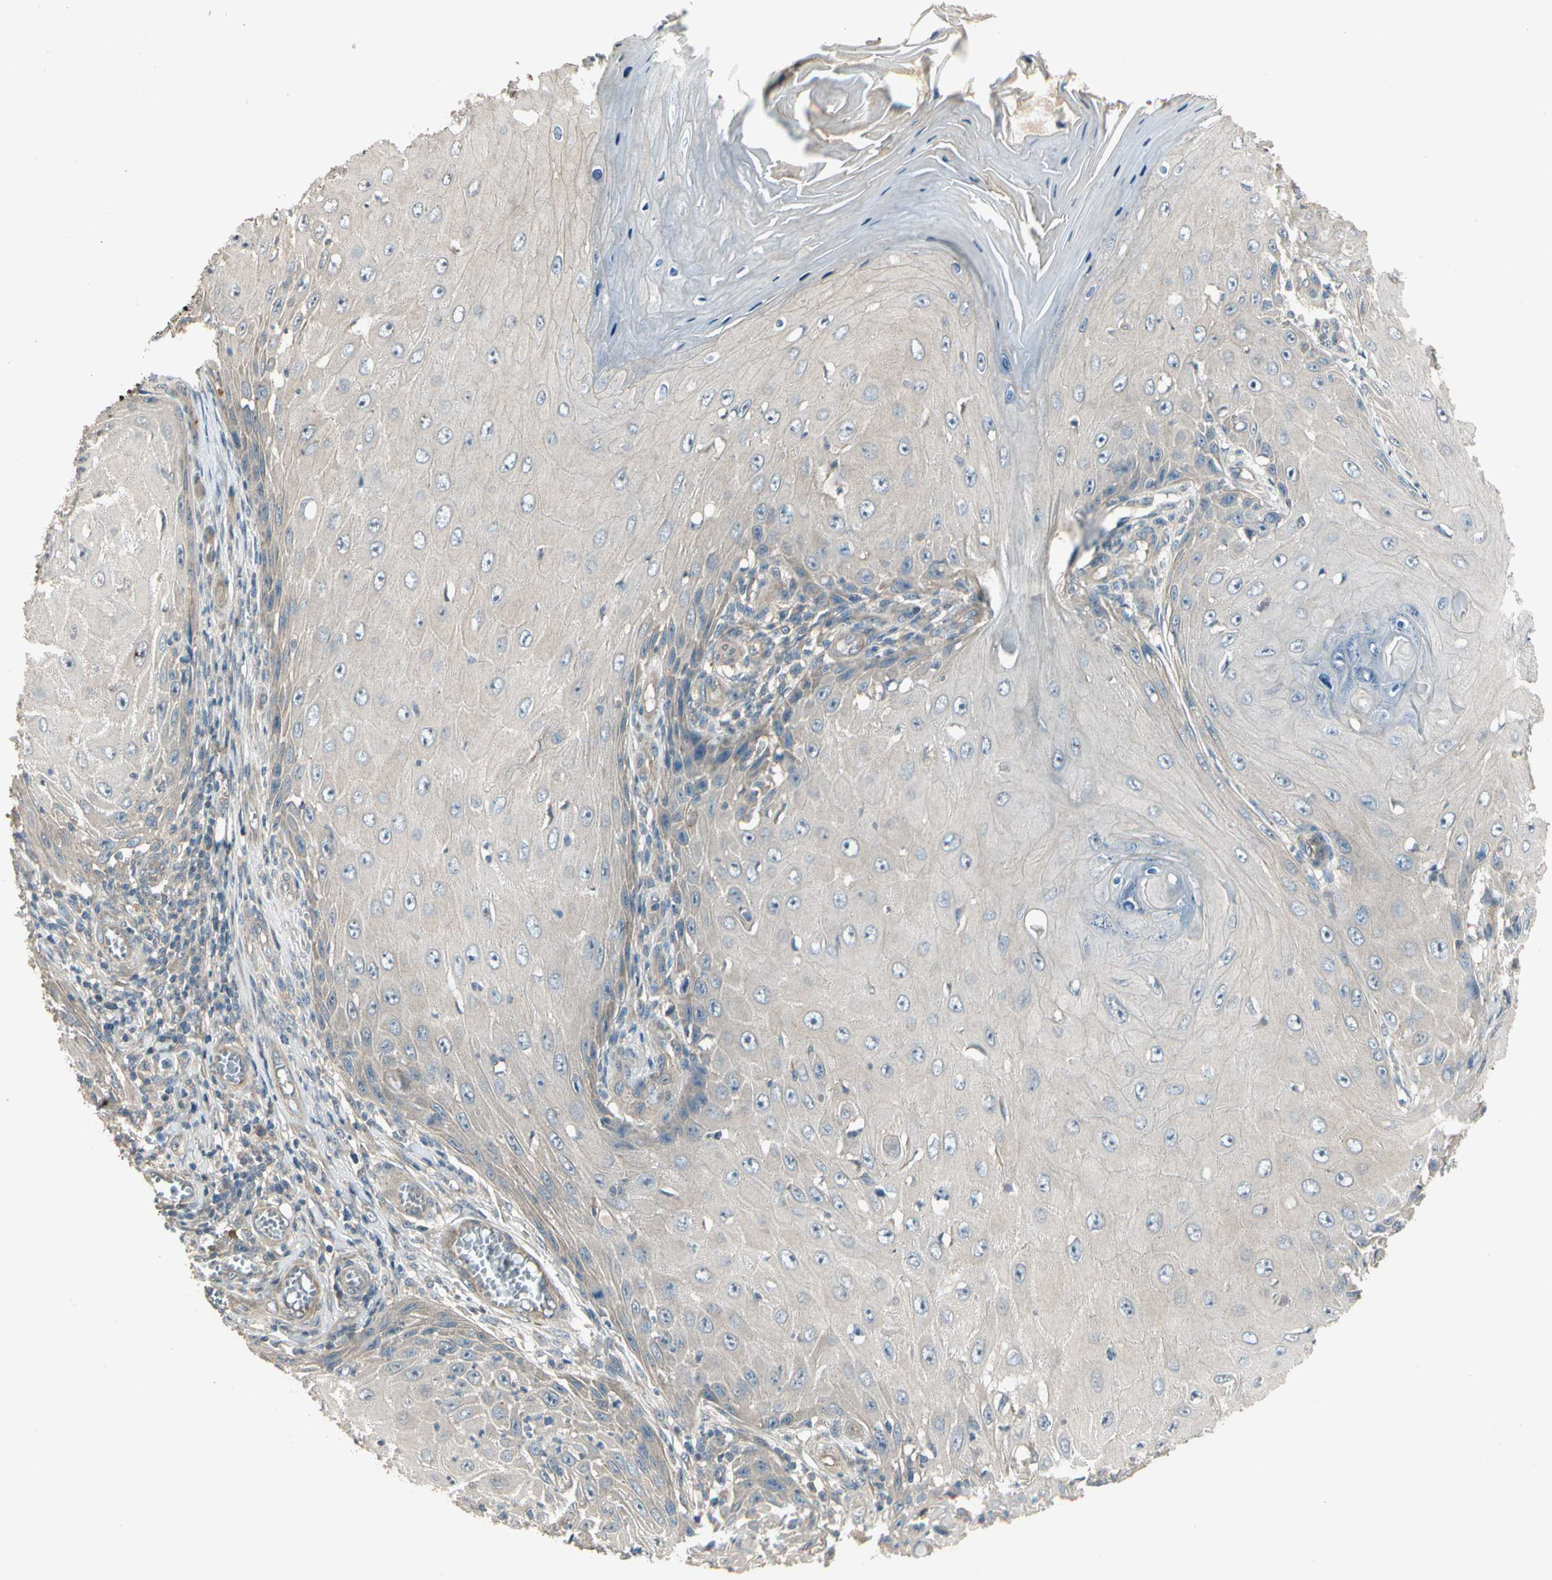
{"staining": {"intensity": "negative", "quantity": "none", "location": "none"}, "tissue": "skin cancer", "cell_type": "Tumor cells", "image_type": "cancer", "snomed": [{"axis": "morphology", "description": "Squamous cell carcinoma, NOS"}, {"axis": "topography", "description": "Skin"}], "caption": "A micrograph of skin squamous cell carcinoma stained for a protein displays no brown staining in tumor cells.", "gene": "ACVR1", "patient": {"sex": "female", "age": 73}}